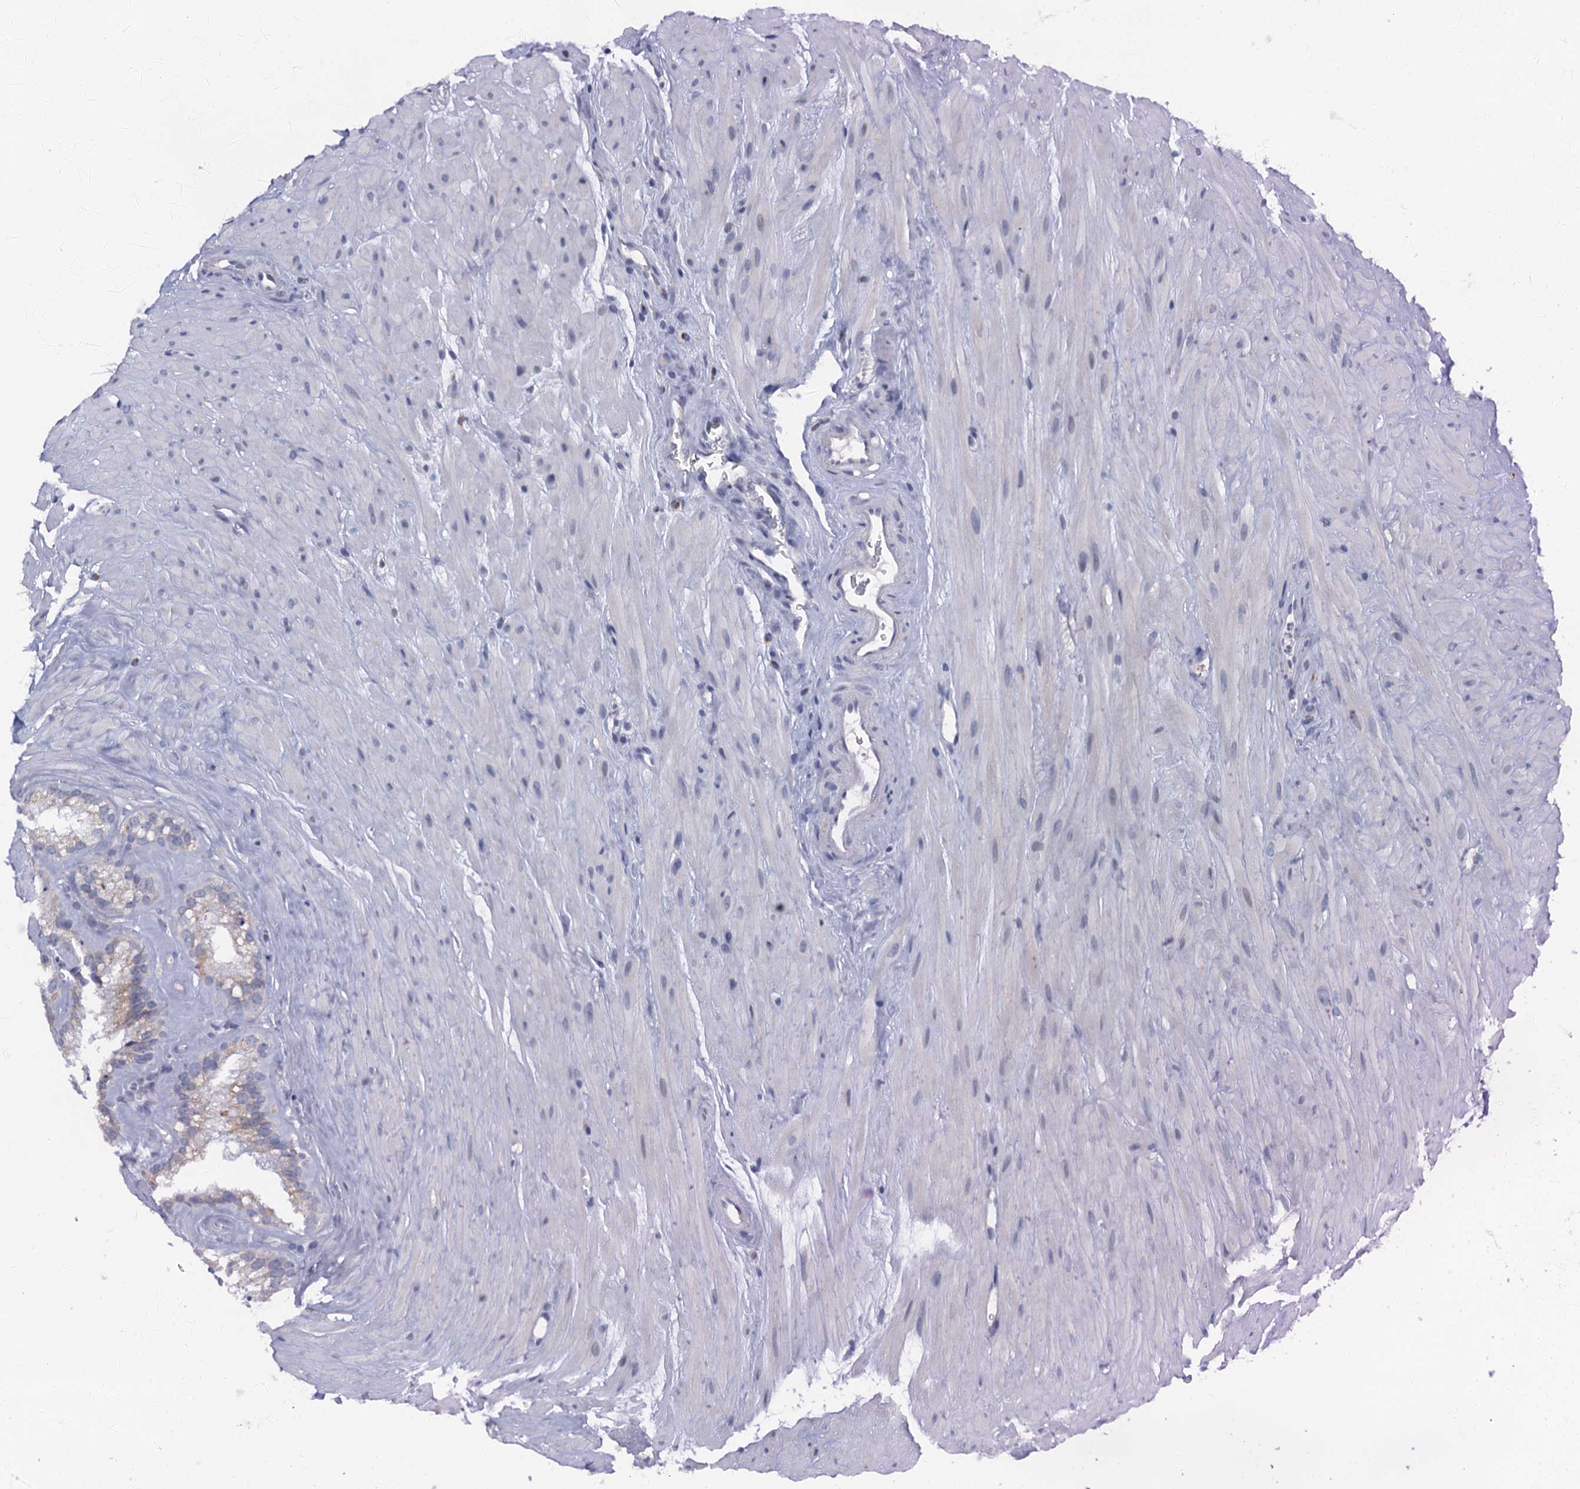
{"staining": {"intensity": "weak", "quantity": "25%-75%", "location": "cytoplasmic/membranous"}, "tissue": "seminal vesicle", "cell_type": "Glandular cells", "image_type": "normal", "snomed": [{"axis": "morphology", "description": "Normal tissue, NOS"}, {"axis": "topography", "description": "Prostate"}, {"axis": "topography", "description": "Seminal veicle"}], "caption": "Immunohistochemistry histopathology image of benign human seminal vesicle stained for a protein (brown), which reveals low levels of weak cytoplasmic/membranous positivity in about 25%-75% of glandular cells.", "gene": "LYPD3", "patient": {"sex": "male", "age": 59}}